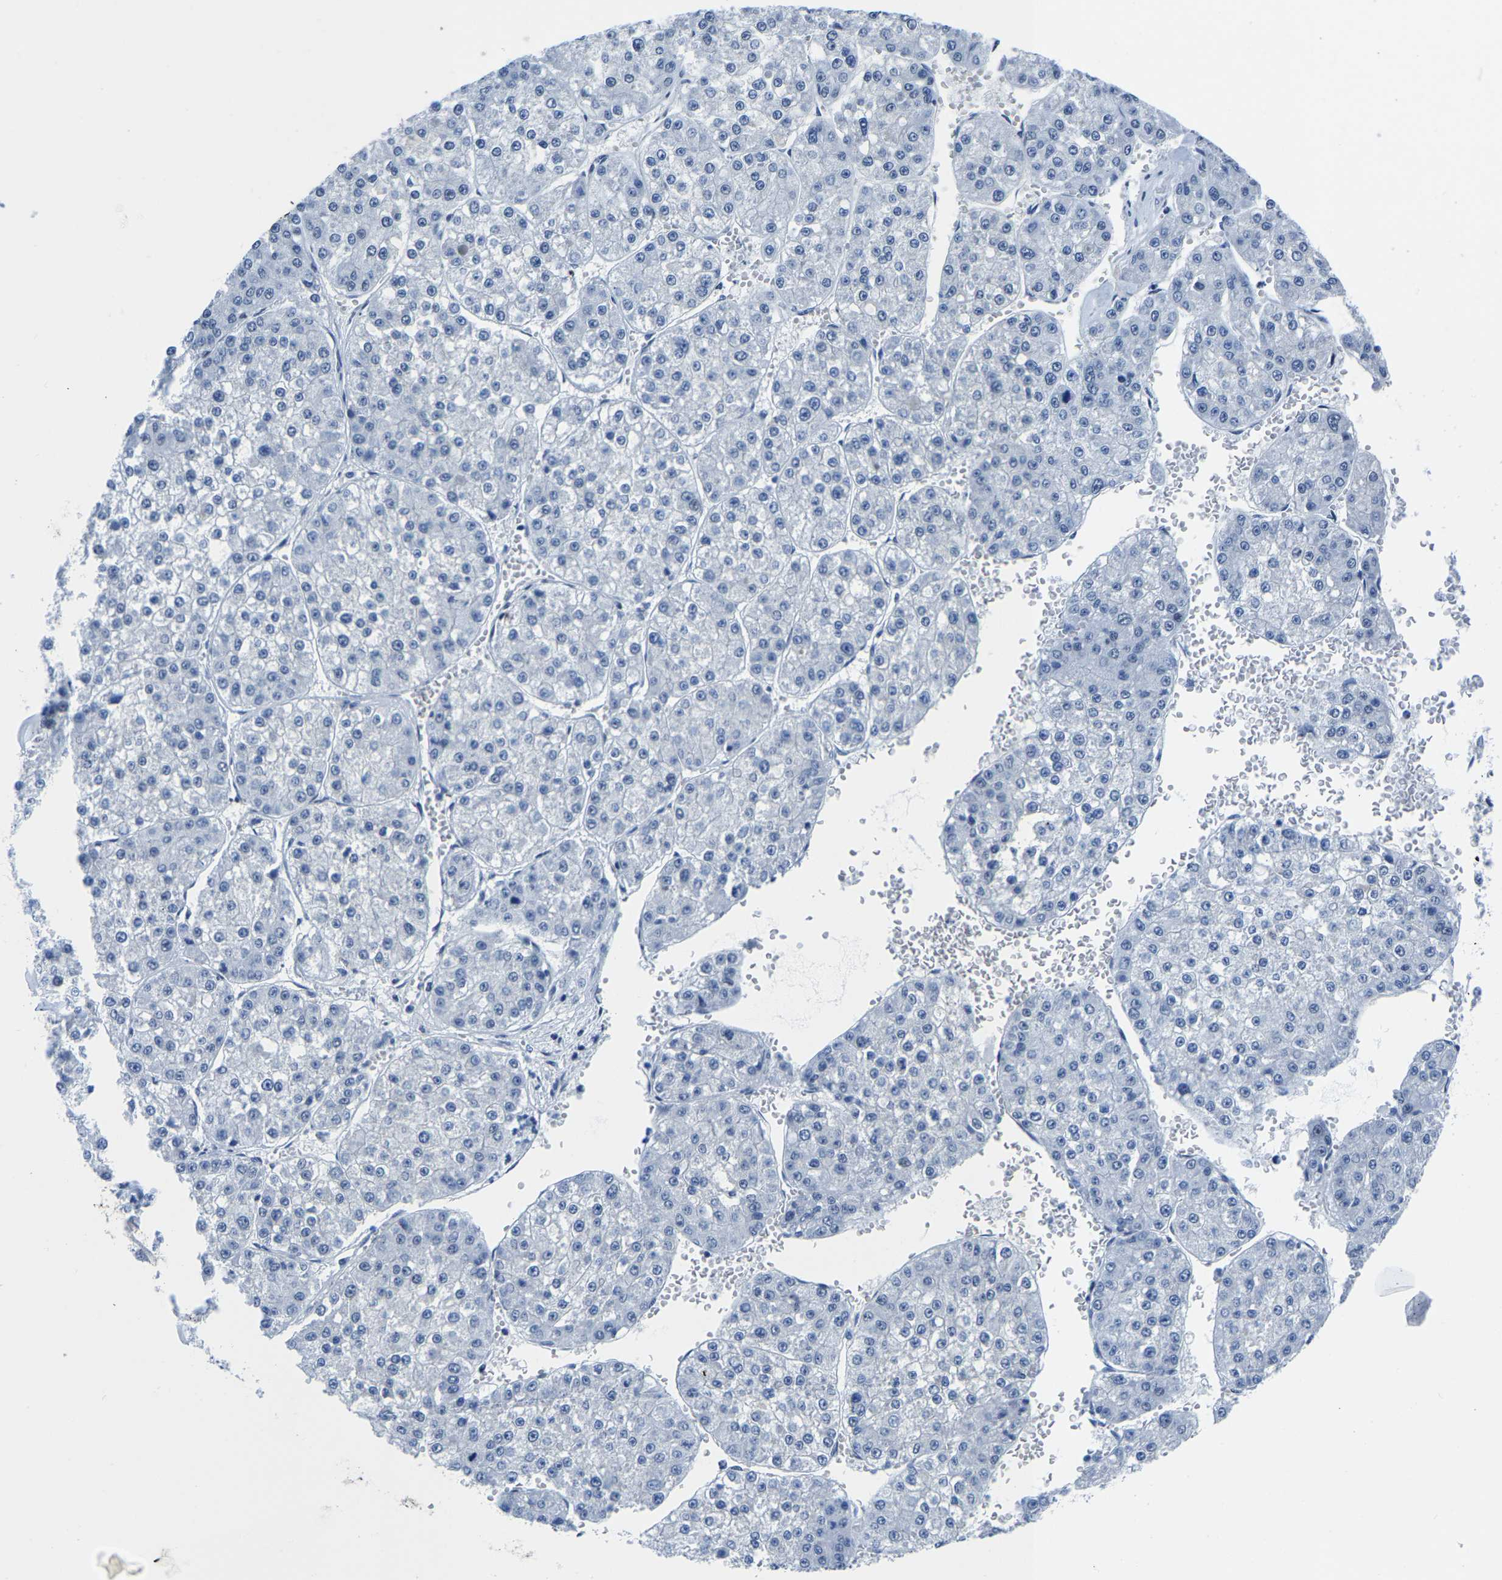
{"staining": {"intensity": "negative", "quantity": "none", "location": "none"}, "tissue": "liver cancer", "cell_type": "Tumor cells", "image_type": "cancer", "snomed": [{"axis": "morphology", "description": "Carcinoma, Hepatocellular, NOS"}, {"axis": "topography", "description": "Liver"}], "caption": "The micrograph exhibits no significant staining in tumor cells of liver cancer.", "gene": "SSH3", "patient": {"sex": "female", "age": 73}}